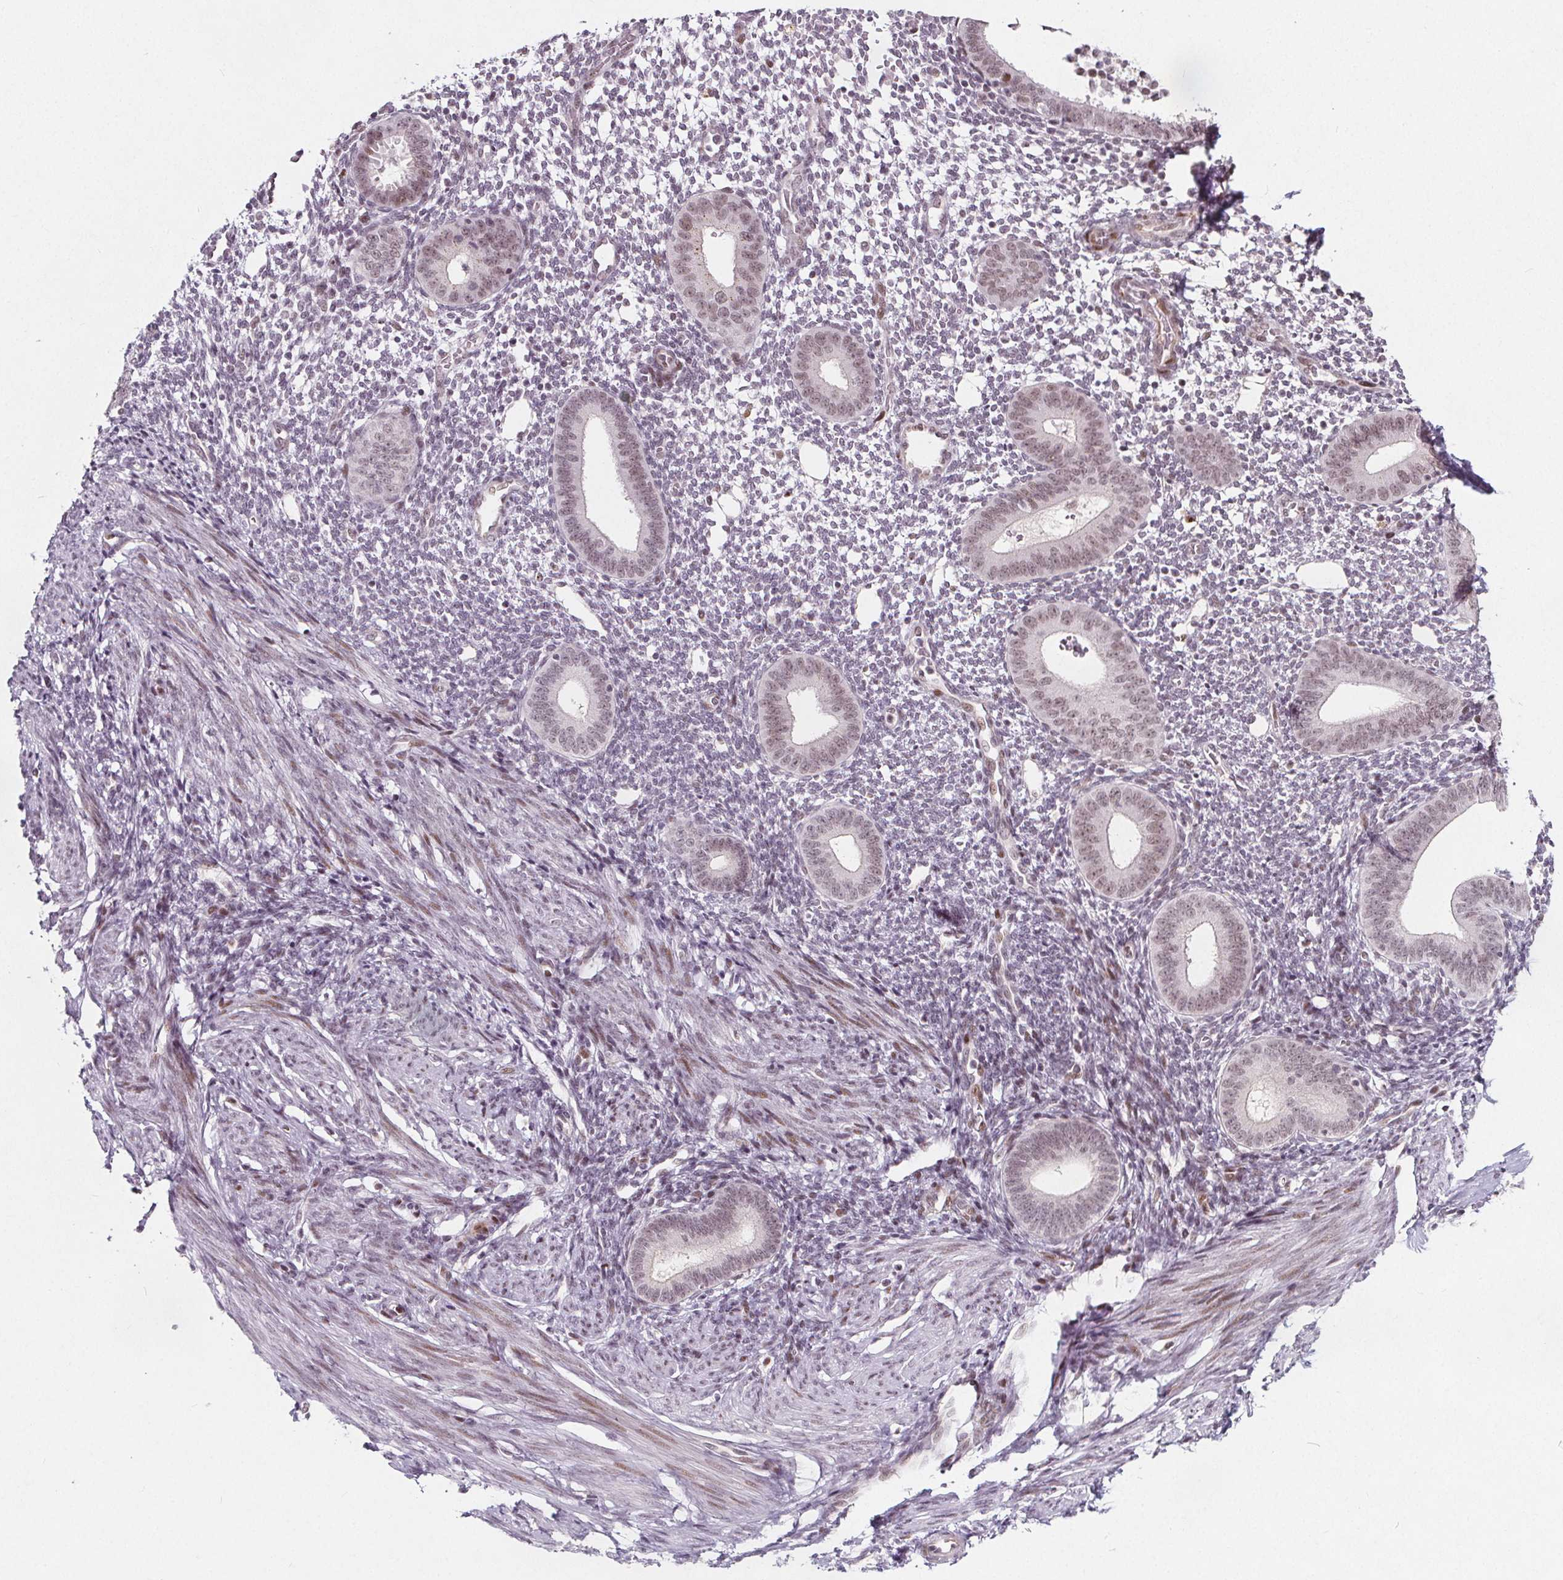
{"staining": {"intensity": "negative", "quantity": "none", "location": "none"}, "tissue": "endometrium", "cell_type": "Cells in endometrial stroma", "image_type": "normal", "snomed": [{"axis": "morphology", "description": "Normal tissue, NOS"}, {"axis": "topography", "description": "Endometrium"}], "caption": "Endometrium stained for a protein using immunohistochemistry (IHC) reveals no positivity cells in endometrial stroma.", "gene": "TAF6L", "patient": {"sex": "female", "age": 40}}